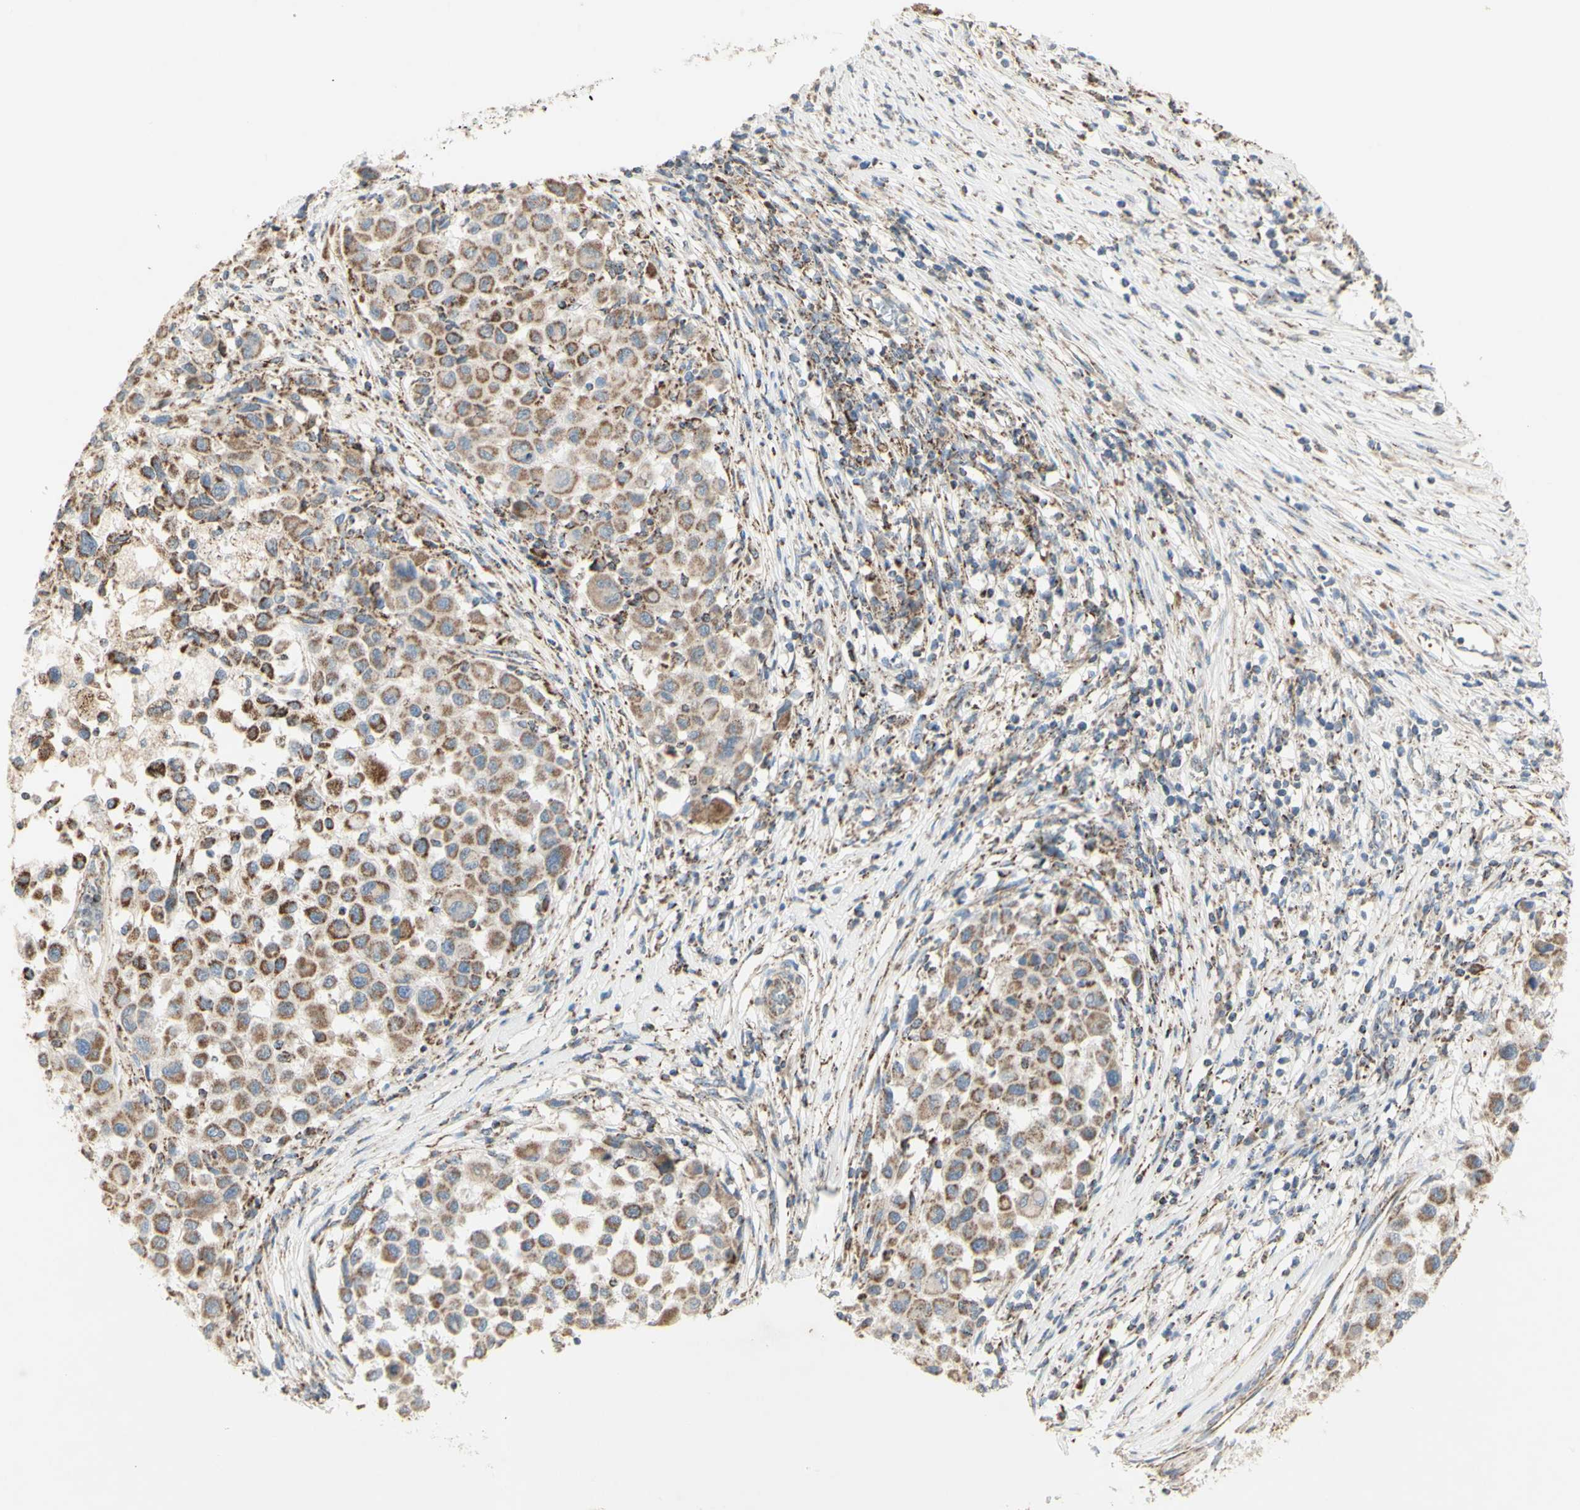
{"staining": {"intensity": "moderate", "quantity": ">75%", "location": "cytoplasmic/membranous"}, "tissue": "melanoma", "cell_type": "Tumor cells", "image_type": "cancer", "snomed": [{"axis": "morphology", "description": "Malignant melanoma, Metastatic site"}, {"axis": "topography", "description": "Lymph node"}], "caption": "Immunohistochemical staining of melanoma reveals medium levels of moderate cytoplasmic/membranous protein expression in approximately >75% of tumor cells.", "gene": "CNTNAP1", "patient": {"sex": "male", "age": 61}}